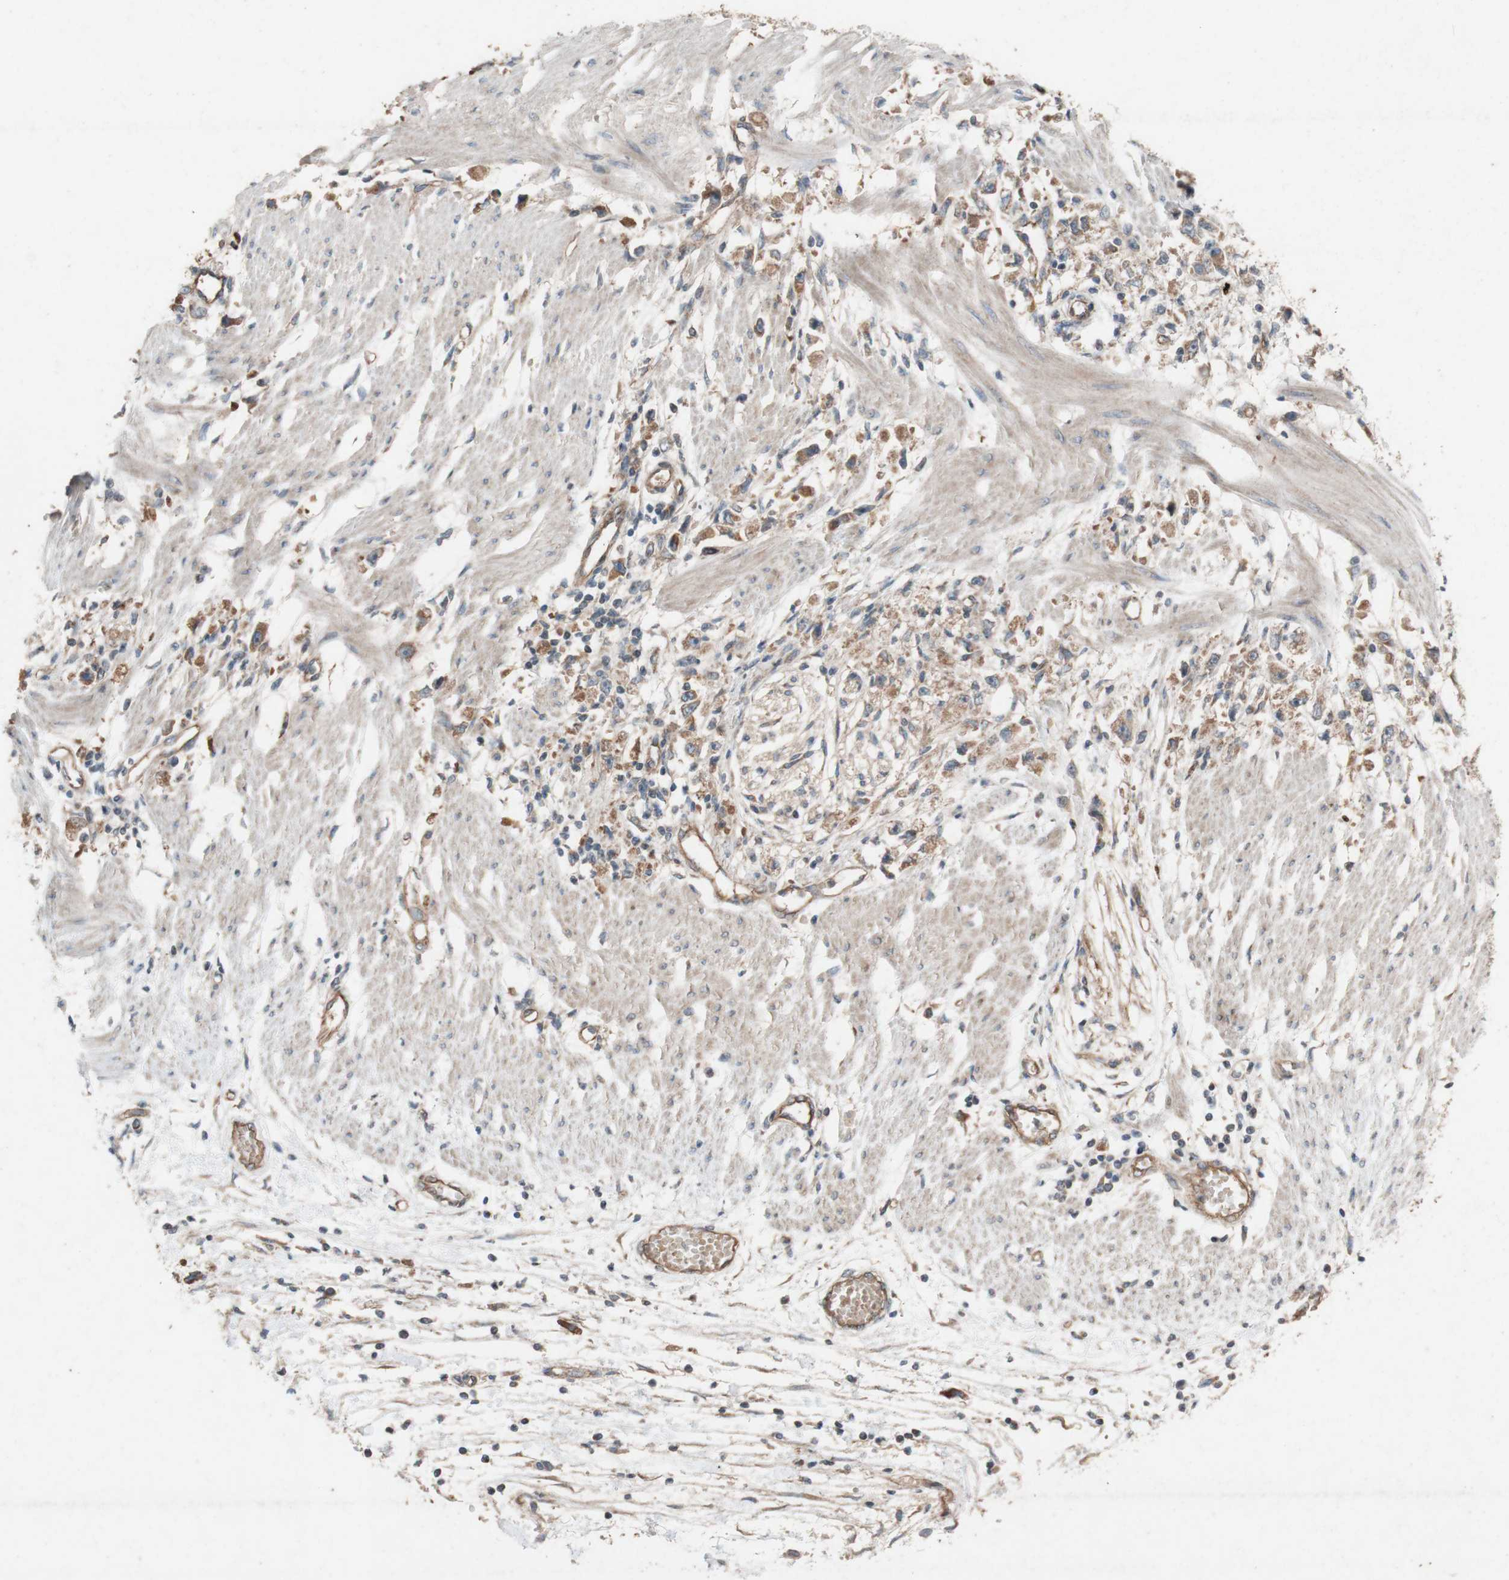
{"staining": {"intensity": "moderate", "quantity": ">75%", "location": "cytoplasmic/membranous"}, "tissue": "stomach cancer", "cell_type": "Tumor cells", "image_type": "cancer", "snomed": [{"axis": "morphology", "description": "Adenocarcinoma, NOS"}, {"axis": "topography", "description": "Stomach"}], "caption": "Tumor cells exhibit medium levels of moderate cytoplasmic/membranous staining in approximately >75% of cells in stomach cancer (adenocarcinoma).", "gene": "TST", "patient": {"sex": "female", "age": 59}}